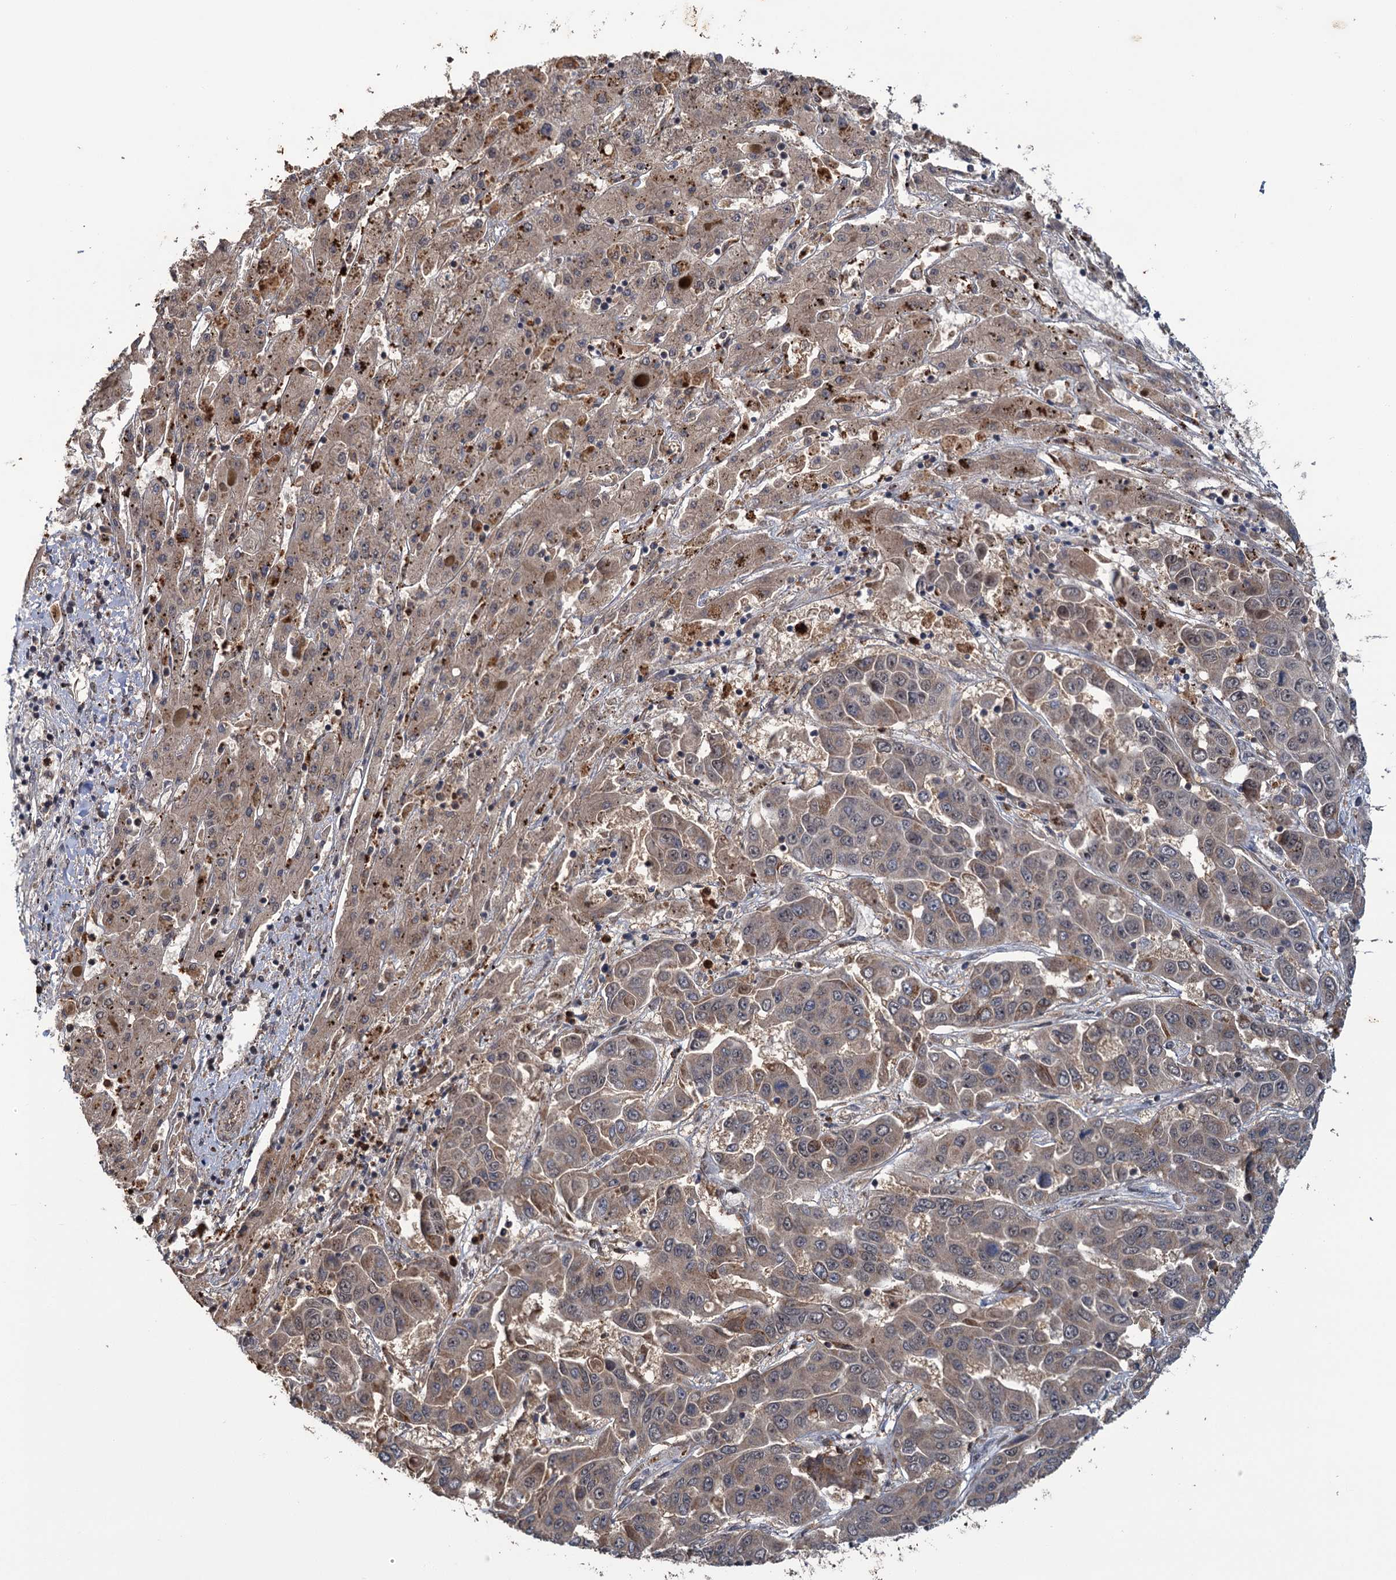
{"staining": {"intensity": "weak", "quantity": "25%-75%", "location": "cytoplasmic/membranous"}, "tissue": "liver cancer", "cell_type": "Tumor cells", "image_type": "cancer", "snomed": [{"axis": "morphology", "description": "Cholangiocarcinoma"}, {"axis": "topography", "description": "Liver"}], "caption": "A brown stain shows weak cytoplasmic/membranous staining of a protein in liver cholangiocarcinoma tumor cells.", "gene": "KANSL2", "patient": {"sex": "female", "age": 52}}